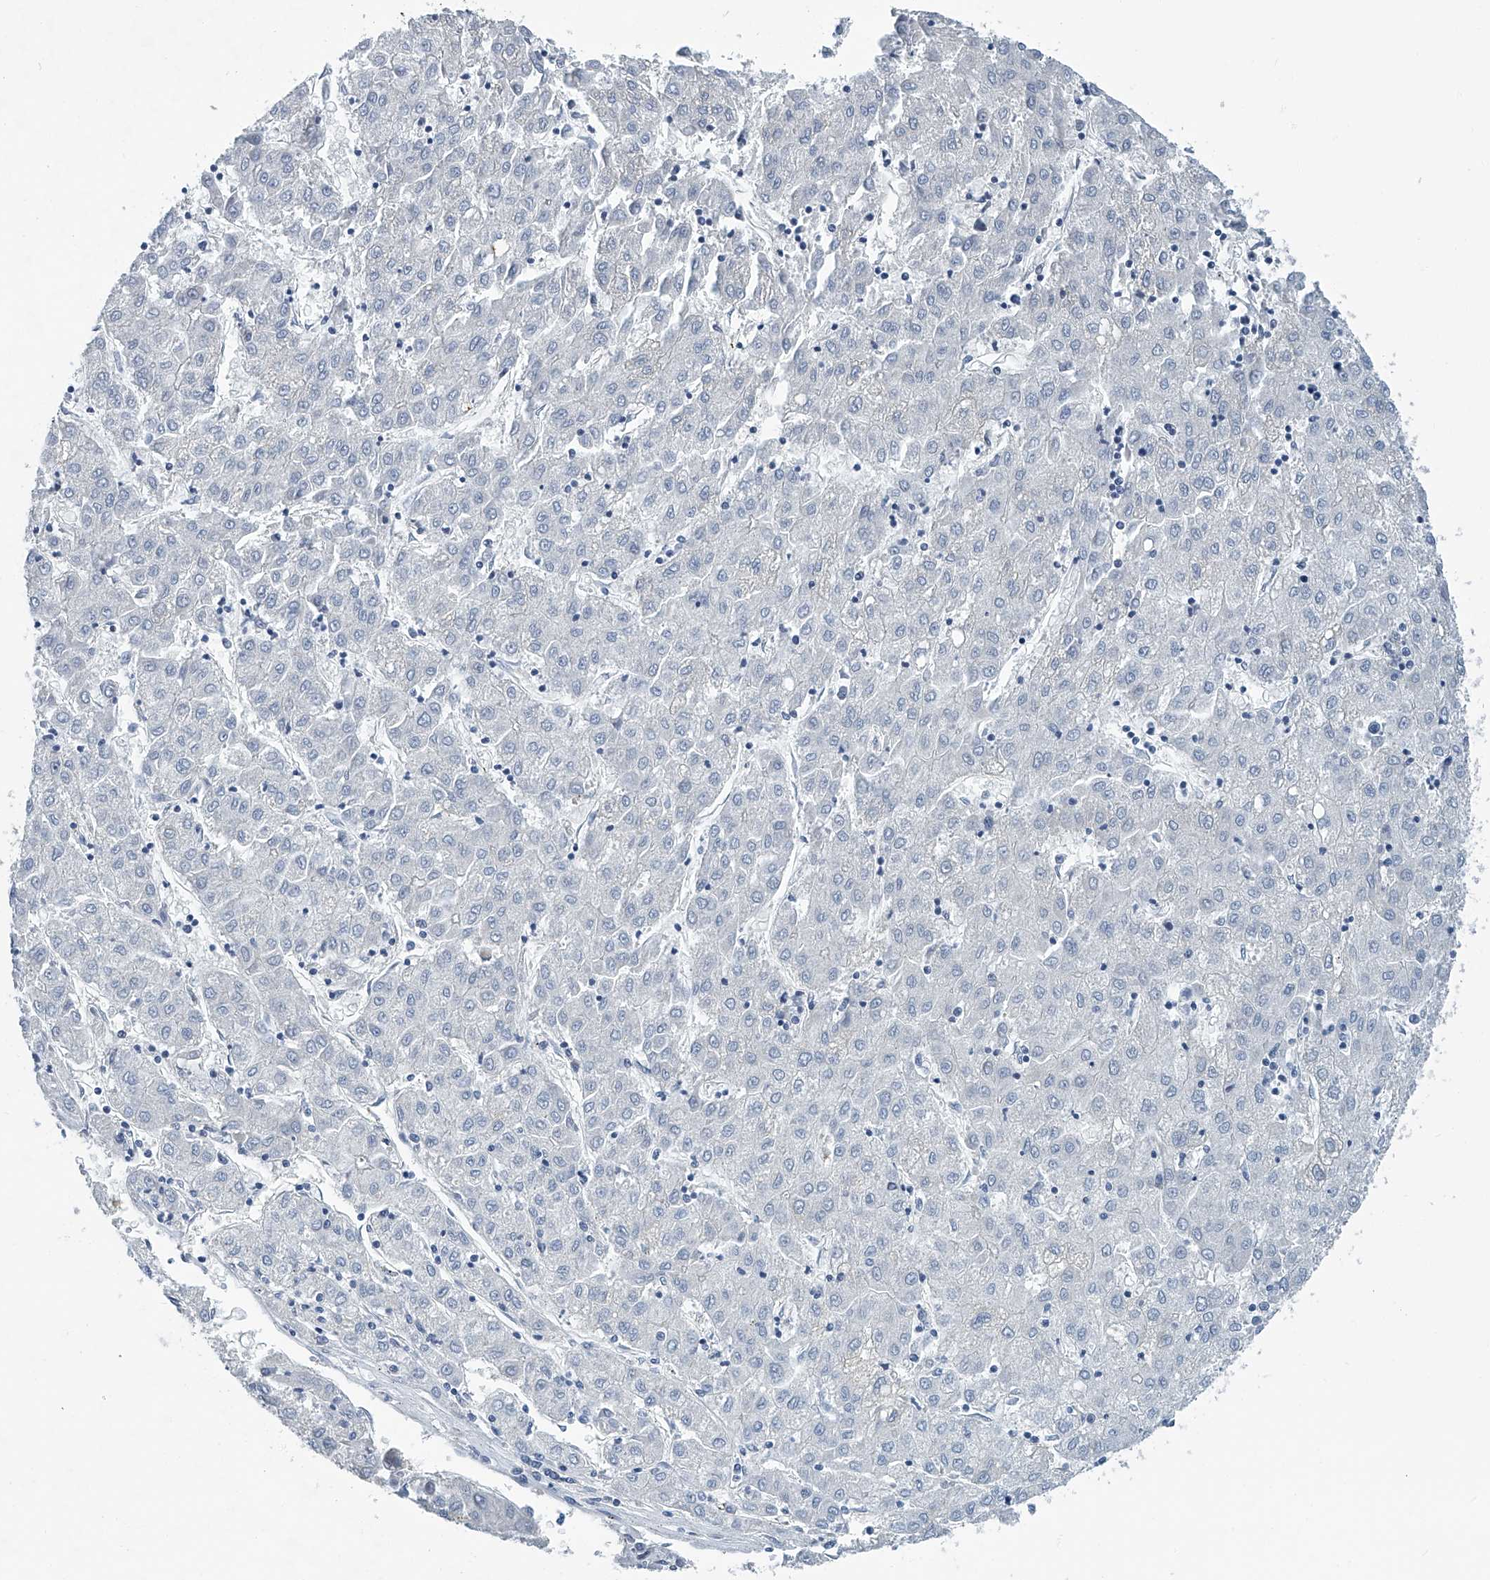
{"staining": {"intensity": "negative", "quantity": "none", "location": "none"}, "tissue": "liver cancer", "cell_type": "Tumor cells", "image_type": "cancer", "snomed": [{"axis": "morphology", "description": "Carcinoma, Hepatocellular, NOS"}, {"axis": "topography", "description": "Liver"}], "caption": "This is a photomicrograph of immunohistochemistry (IHC) staining of liver cancer (hepatocellular carcinoma), which shows no staining in tumor cells. (Immunohistochemistry, brightfield microscopy, high magnification).", "gene": "CYP2A7", "patient": {"sex": "male", "age": 72}}